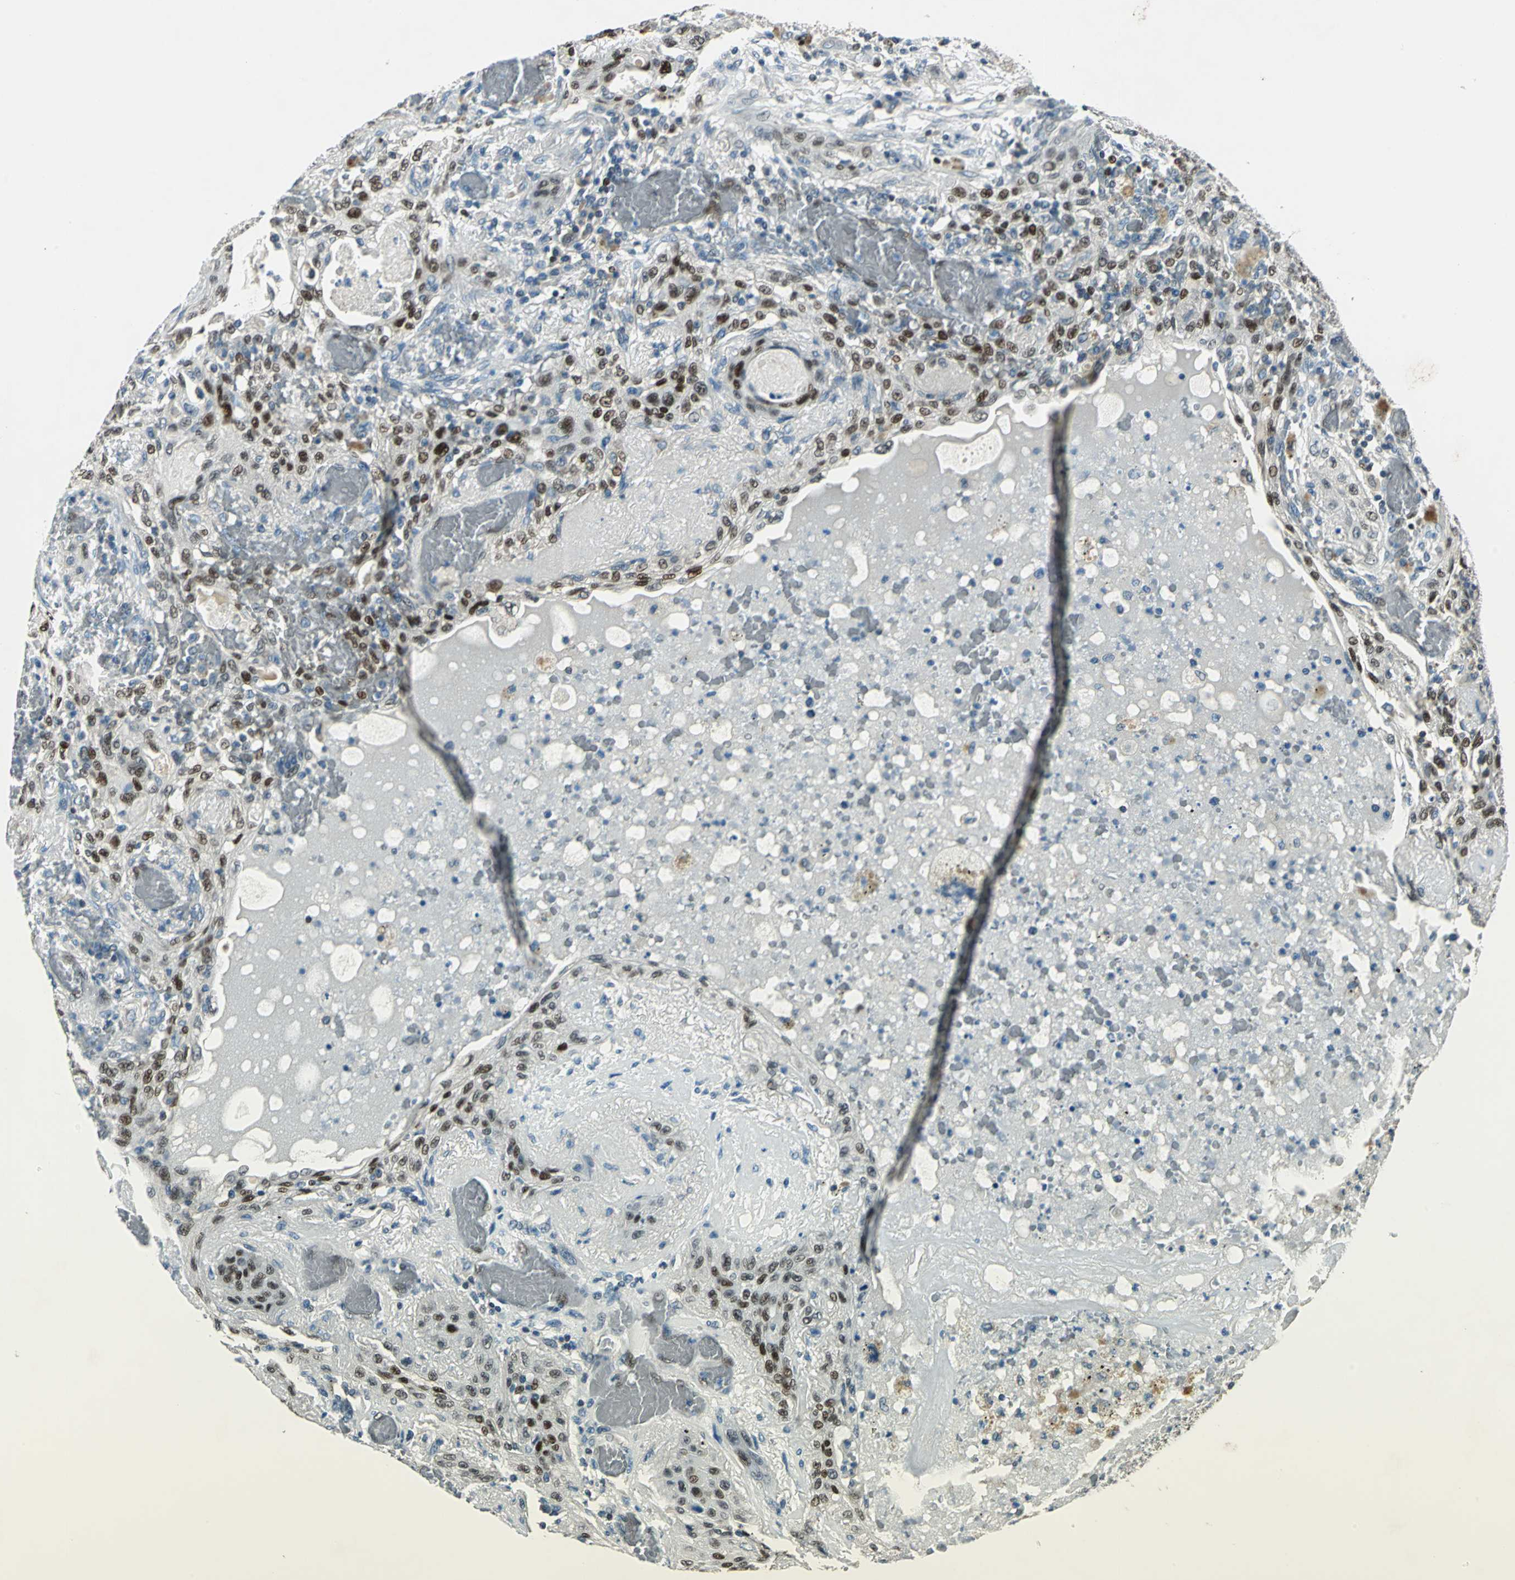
{"staining": {"intensity": "strong", "quantity": "25%-75%", "location": "nuclear"}, "tissue": "lung cancer", "cell_type": "Tumor cells", "image_type": "cancer", "snomed": [{"axis": "morphology", "description": "Squamous cell carcinoma, NOS"}, {"axis": "topography", "description": "Lung"}], "caption": "The photomicrograph displays a brown stain indicating the presence of a protein in the nuclear of tumor cells in squamous cell carcinoma (lung). The staining was performed using DAB (3,3'-diaminobenzidine) to visualize the protein expression in brown, while the nuclei were stained in blue with hematoxylin (Magnification: 20x).", "gene": "NFIA", "patient": {"sex": "female", "age": 47}}